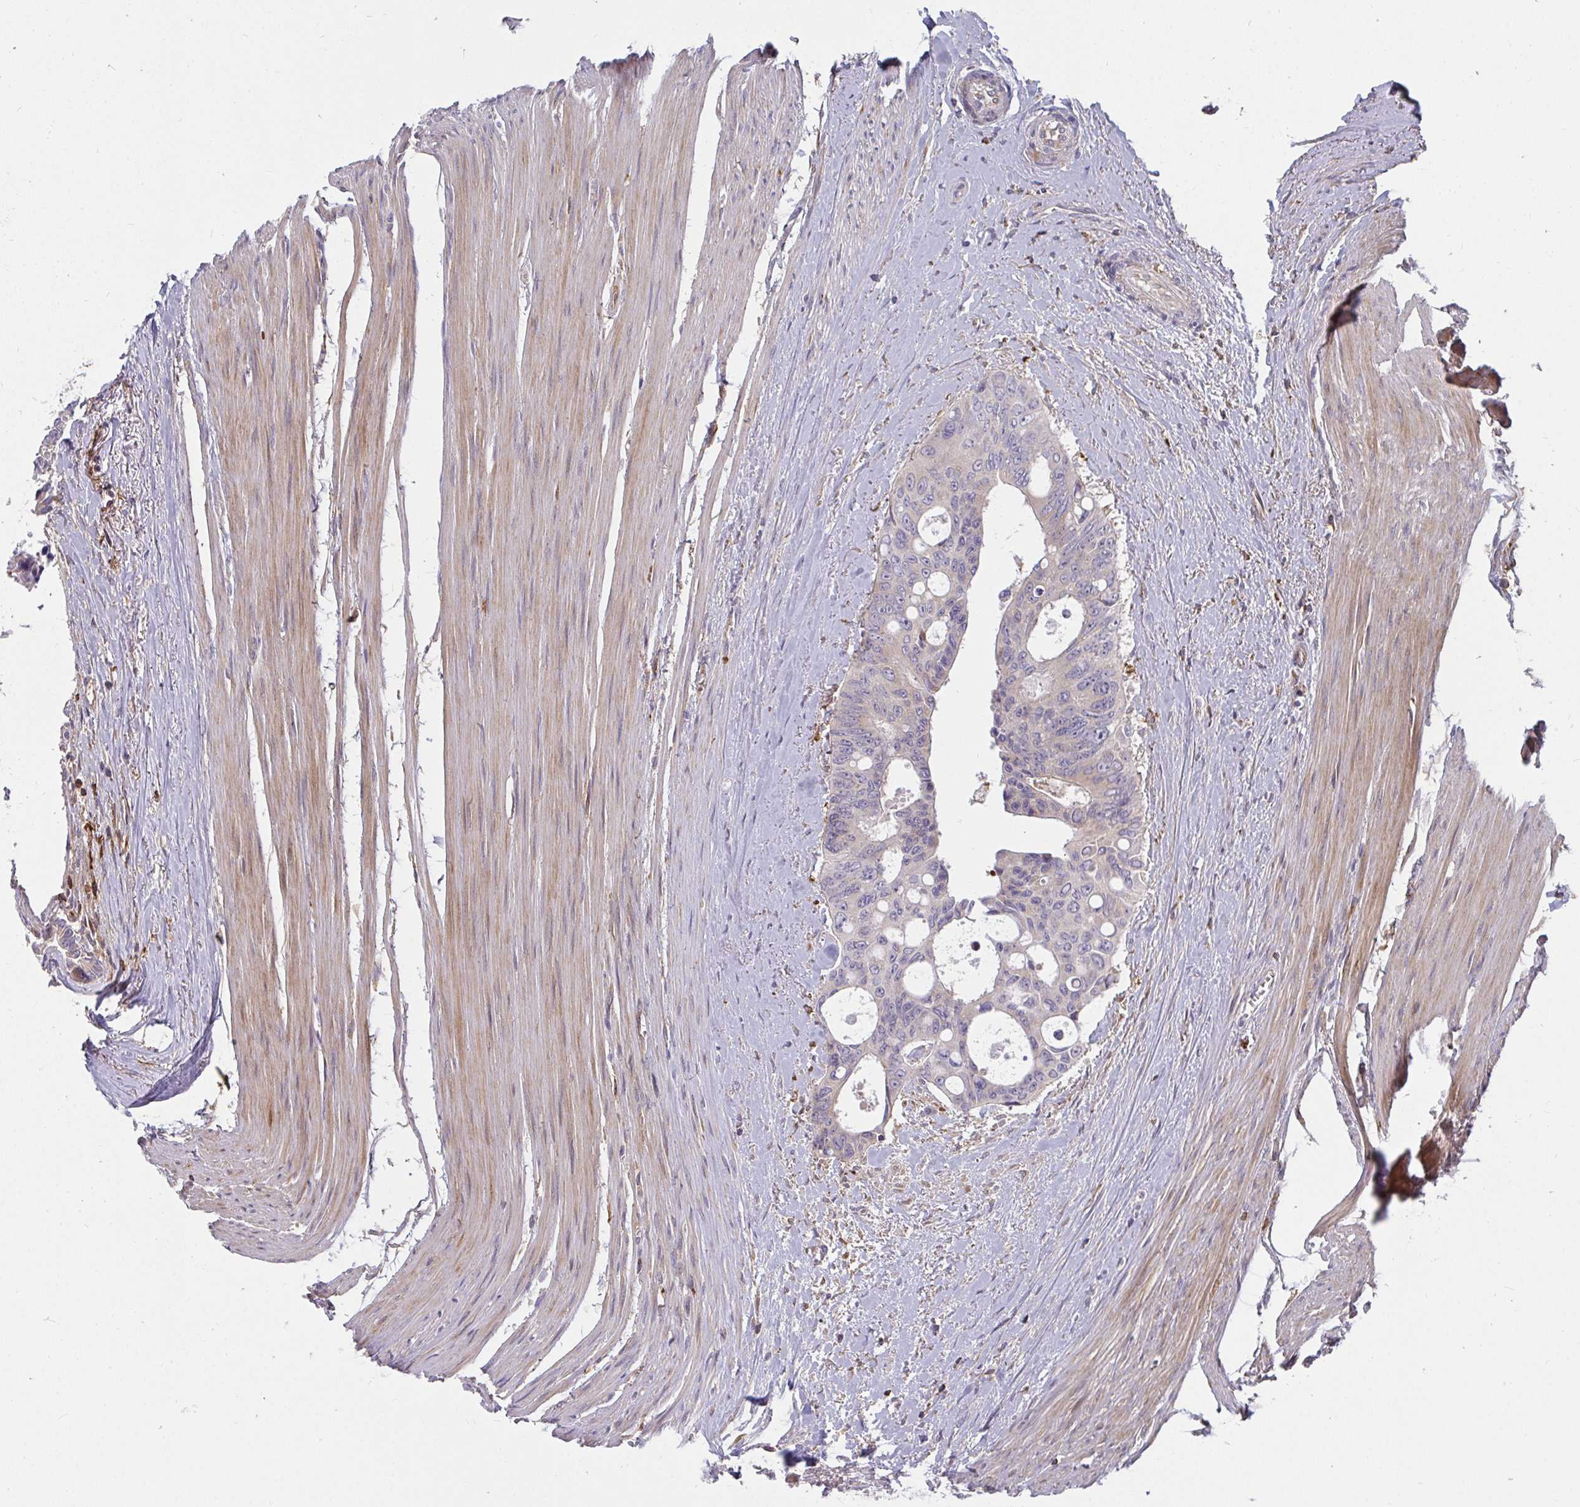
{"staining": {"intensity": "negative", "quantity": "none", "location": "none"}, "tissue": "colorectal cancer", "cell_type": "Tumor cells", "image_type": "cancer", "snomed": [{"axis": "morphology", "description": "Adenocarcinoma, NOS"}, {"axis": "topography", "description": "Rectum"}], "caption": "A high-resolution image shows IHC staining of adenocarcinoma (colorectal), which shows no significant staining in tumor cells.", "gene": "CSF3R", "patient": {"sex": "male", "age": 76}}